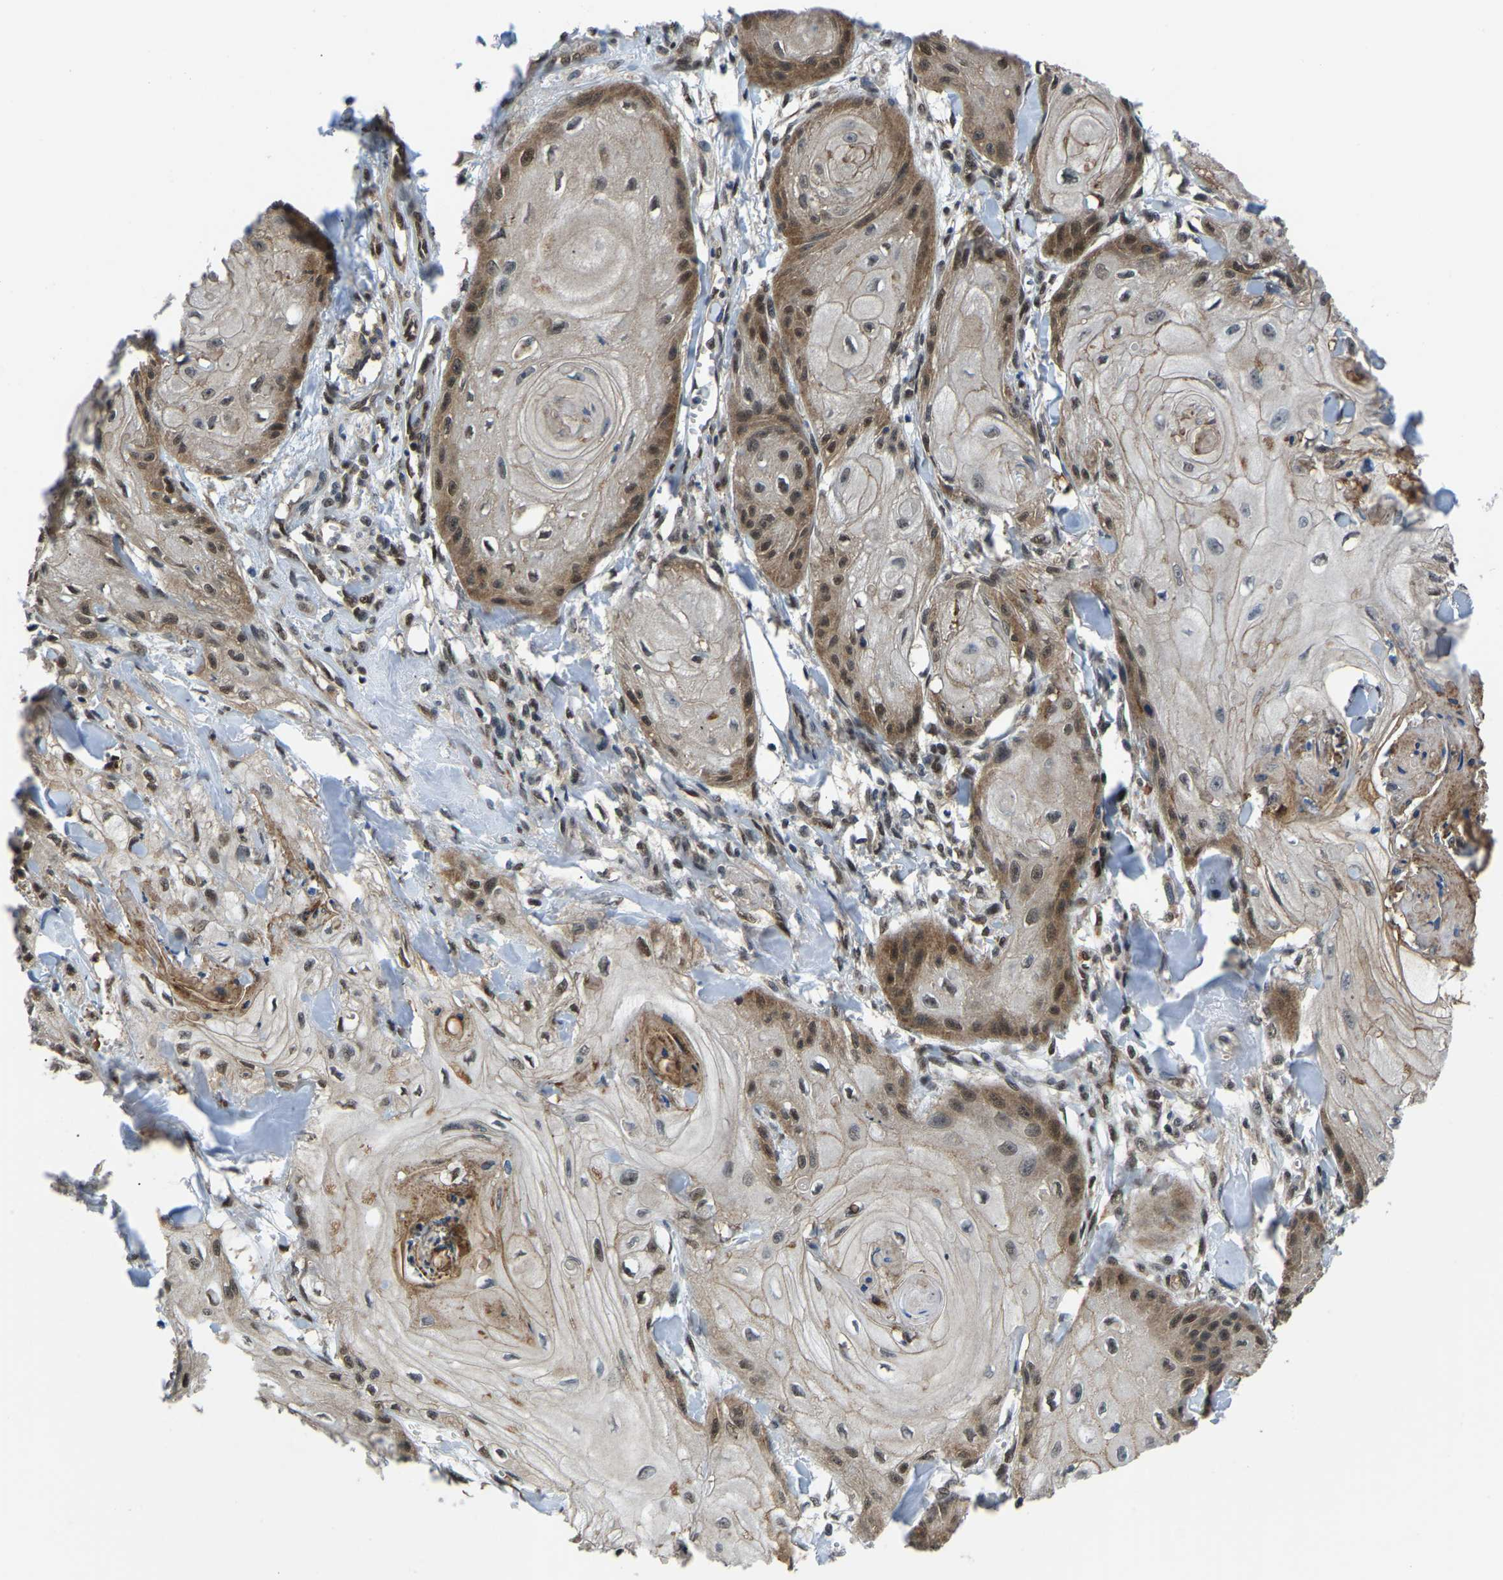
{"staining": {"intensity": "moderate", "quantity": ">75%", "location": "cytoplasmic/membranous,nuclear"}, "tissue": "skin cancer", "cell_type": "Tumor cells", "image_type": "cancer", "snomed": [{"axis": "morphology", "description": "Squamous cell carcinoma, NOS"}, {"axis": "topography", "description": "Skin"}], "caption": "Immunohistochemistry histopathology image of neoplastic tissue: human skin cancer (squamous cell carcinoma) stained using immunohistochemistry exhibits medium levels of moderate protein expression localized specifically in the cytoplasmic/membranous and nuclear of tumor cells, appearing as a cytoplasmic/membranous and nuclear brown color.", "gene": "DFFA", "patient": {"sex": "male", "age": 74}}